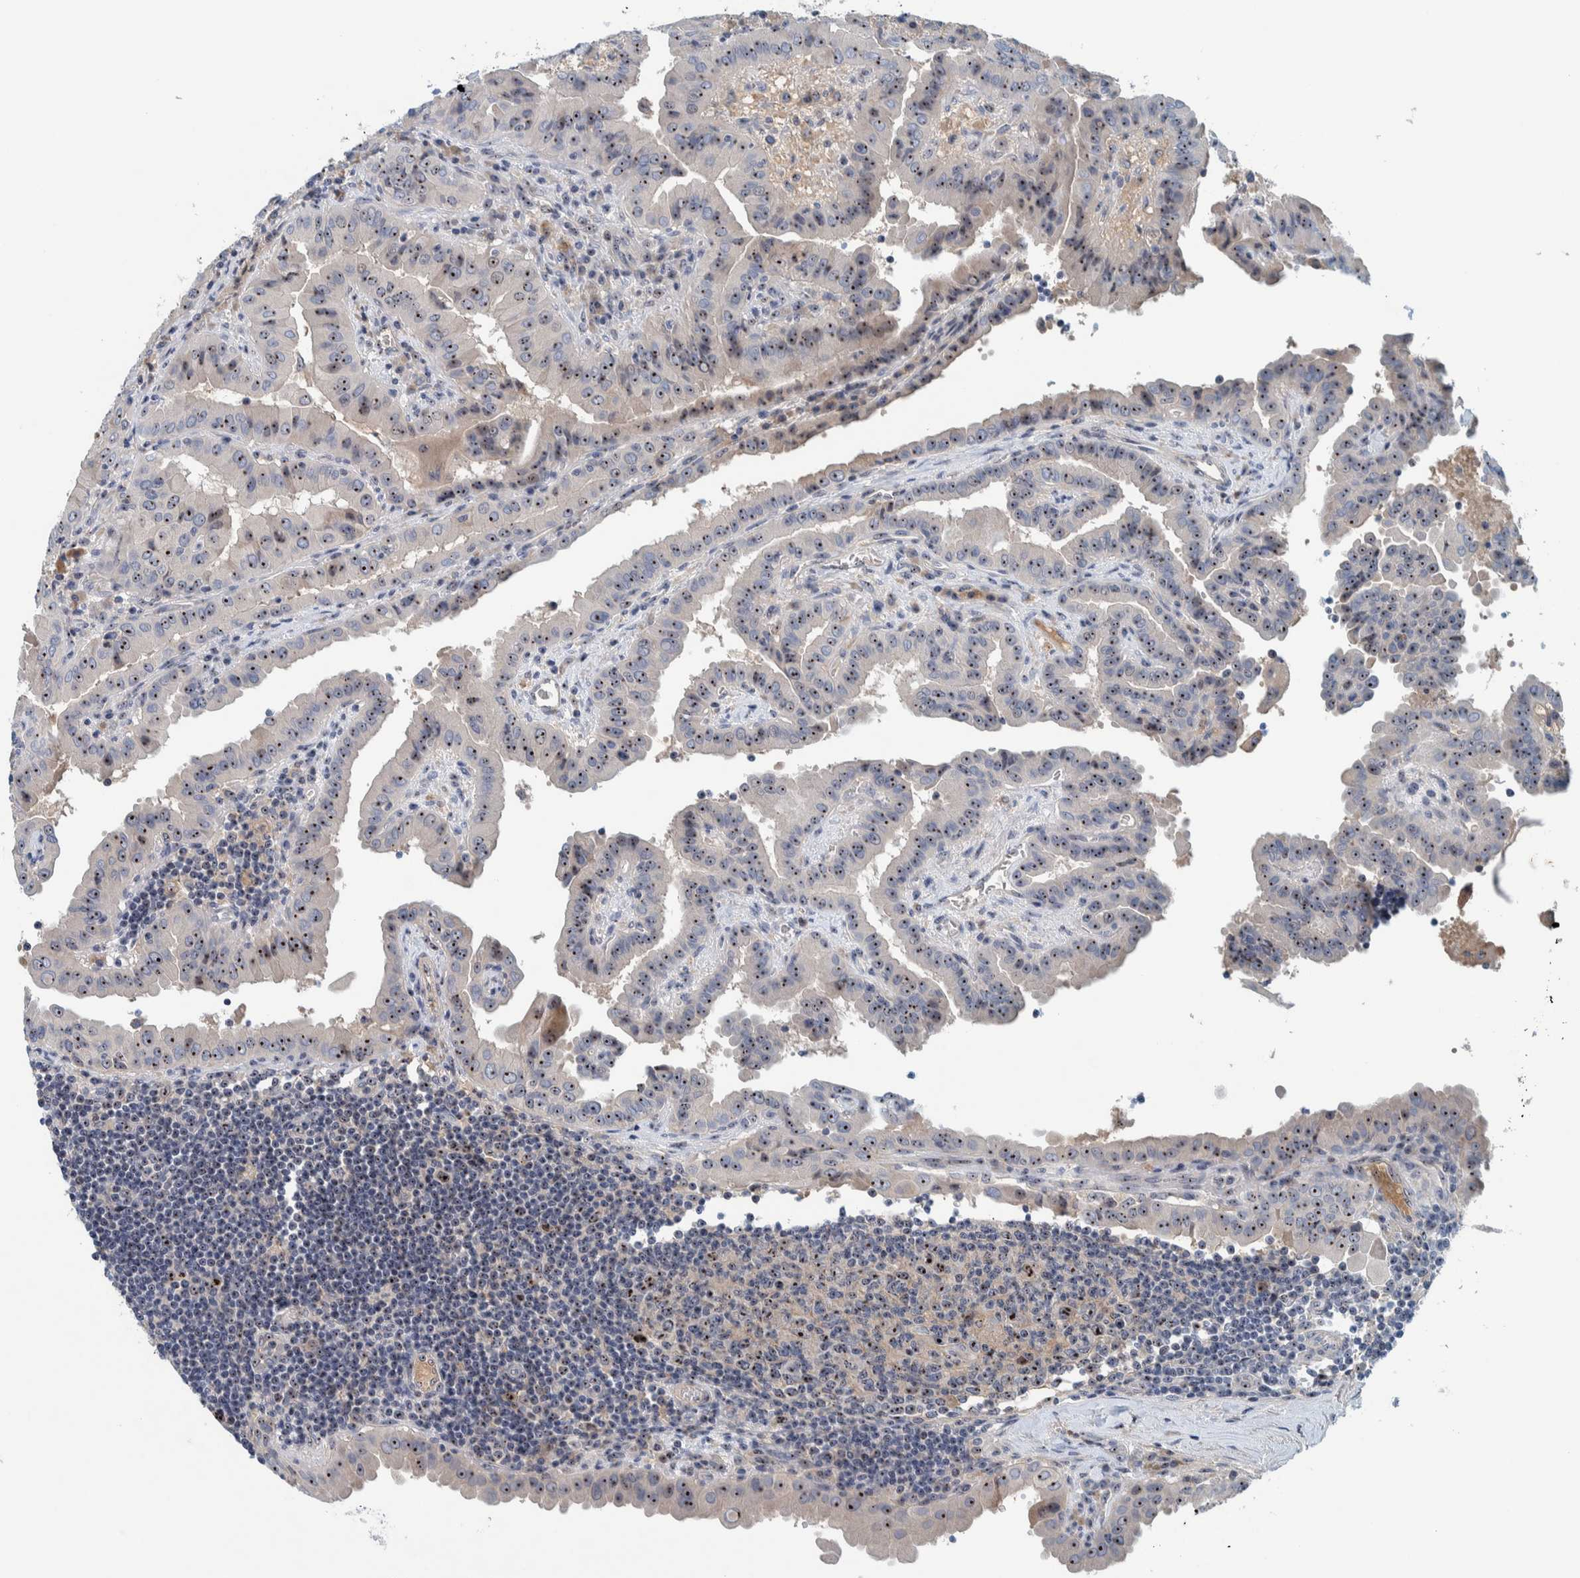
{"staining": {"intensity": "strong", "quantity": ">75%", "location": "nuclear"}, "tissue": "thyroid cancer", "cell_type": "Tumor cells", "image_type": "cancer", "snomed": [{"axis": "morphology", "description": "Papillary adenocarcinoma, NOS"}, {"axis": "topography", "description": "Thyroid gland"}], "caption": "A micrograph of human thyroid cancer stained for a protein shows strong nuclear brown staining in tumor cells. Using DAB (3,3'-diaminobenzidine) (brown) and hematoxylin (blue) stains, captured at high magnification using brightfield microscopy.", "gene": "NOL11", "patient": {"sex": "male", "age": 33}}